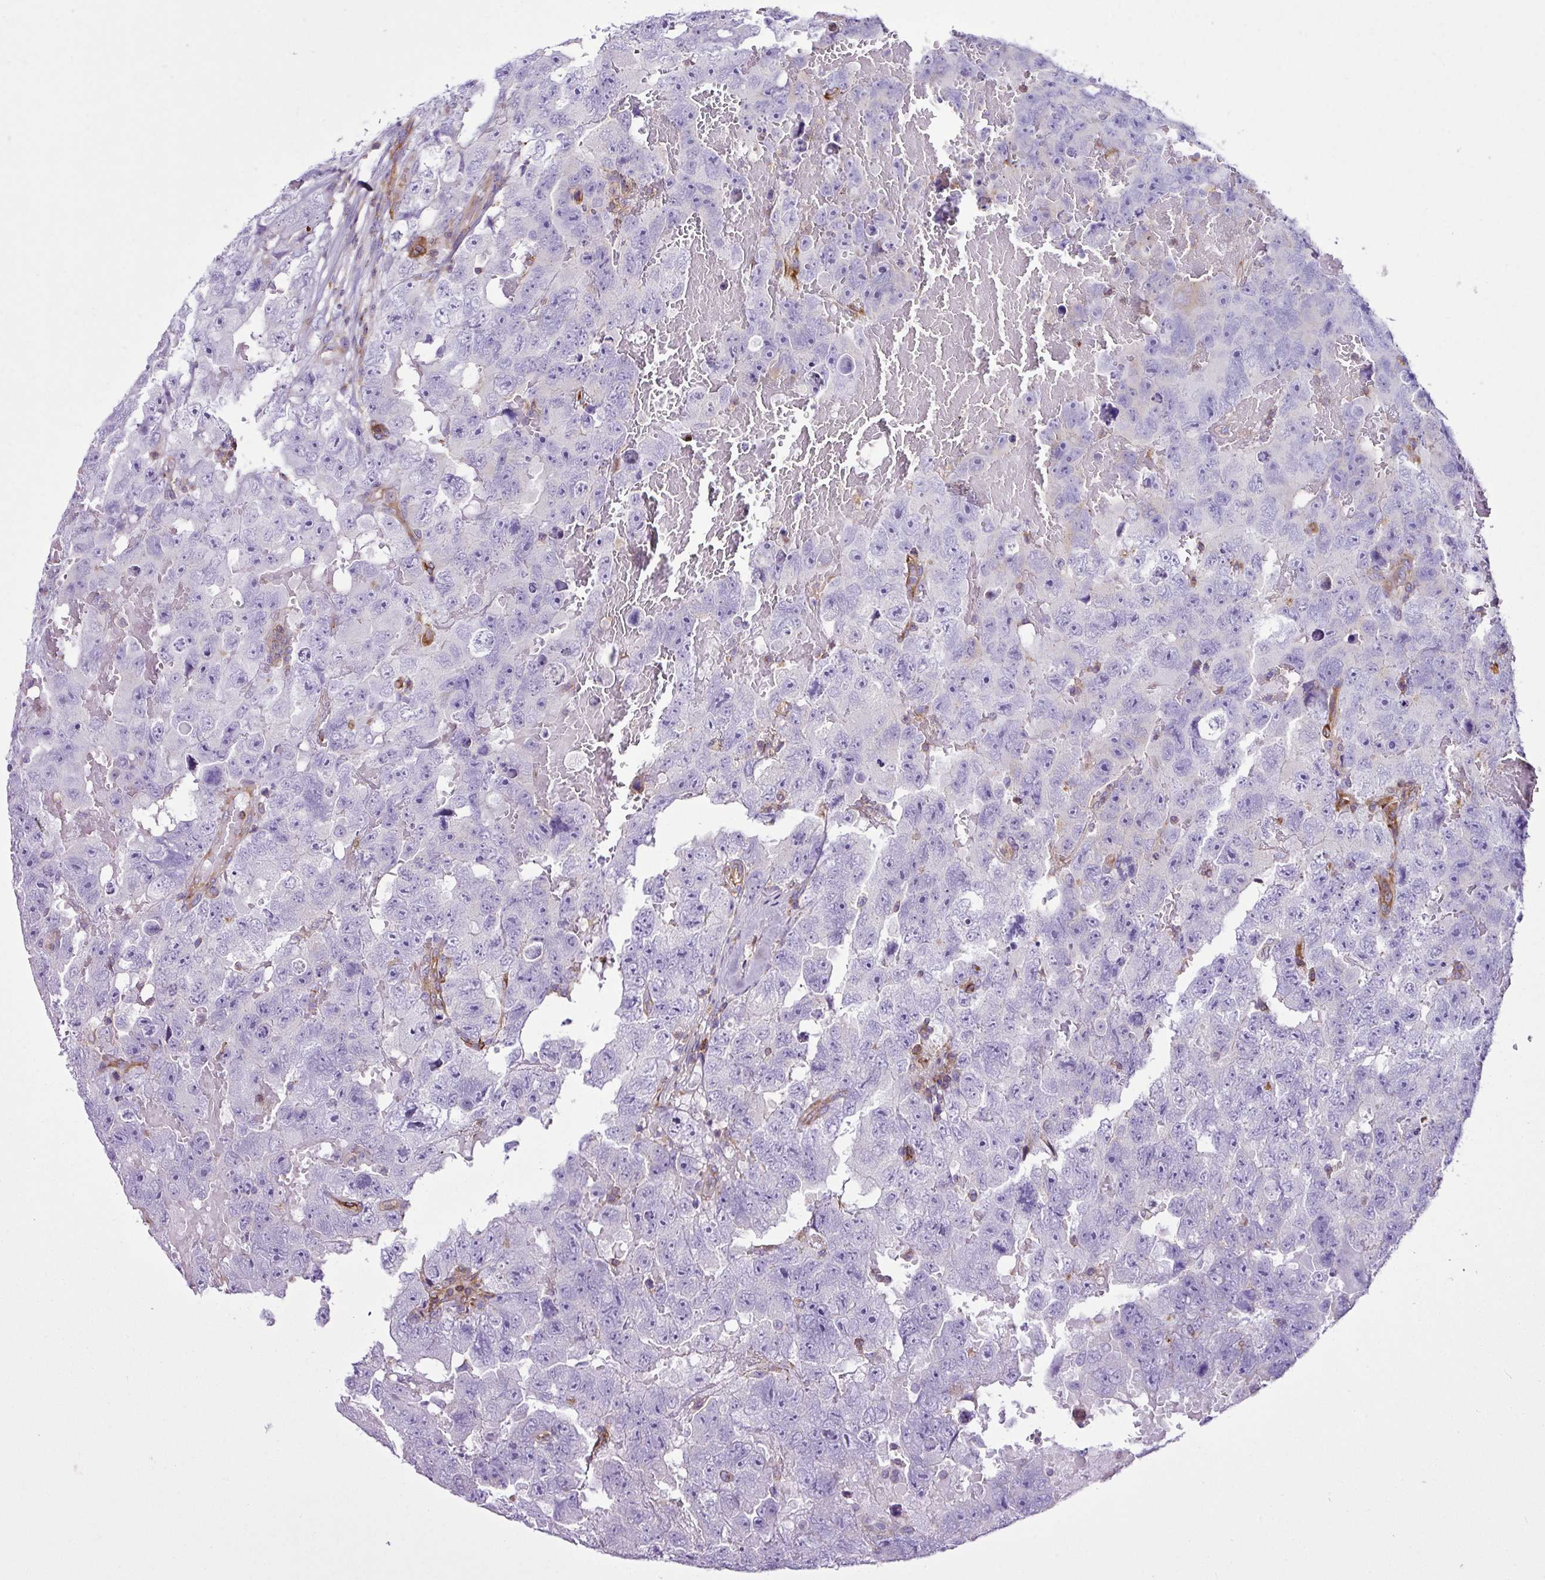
{"staining": {"intensity": "negative", "quantity": "none", "location": "none"}, "tissue": "testis cancer", "cell_type": "Tumor cells", "image_type": "cancer", "snomed": [{"axis": "morphology", "description": "Carcinoma, Embryonal, NOS"}, {"axis": "topography", "description": "Testis"}], "caption": "Immunohistochemistry micrograph of neoplastic tissue: embryonal carcinoma (testis) stained with DAB displays no significant protein staining in tumor cells.", "gene": "EME2", "patient": {"sex": "male", "age": 45}}